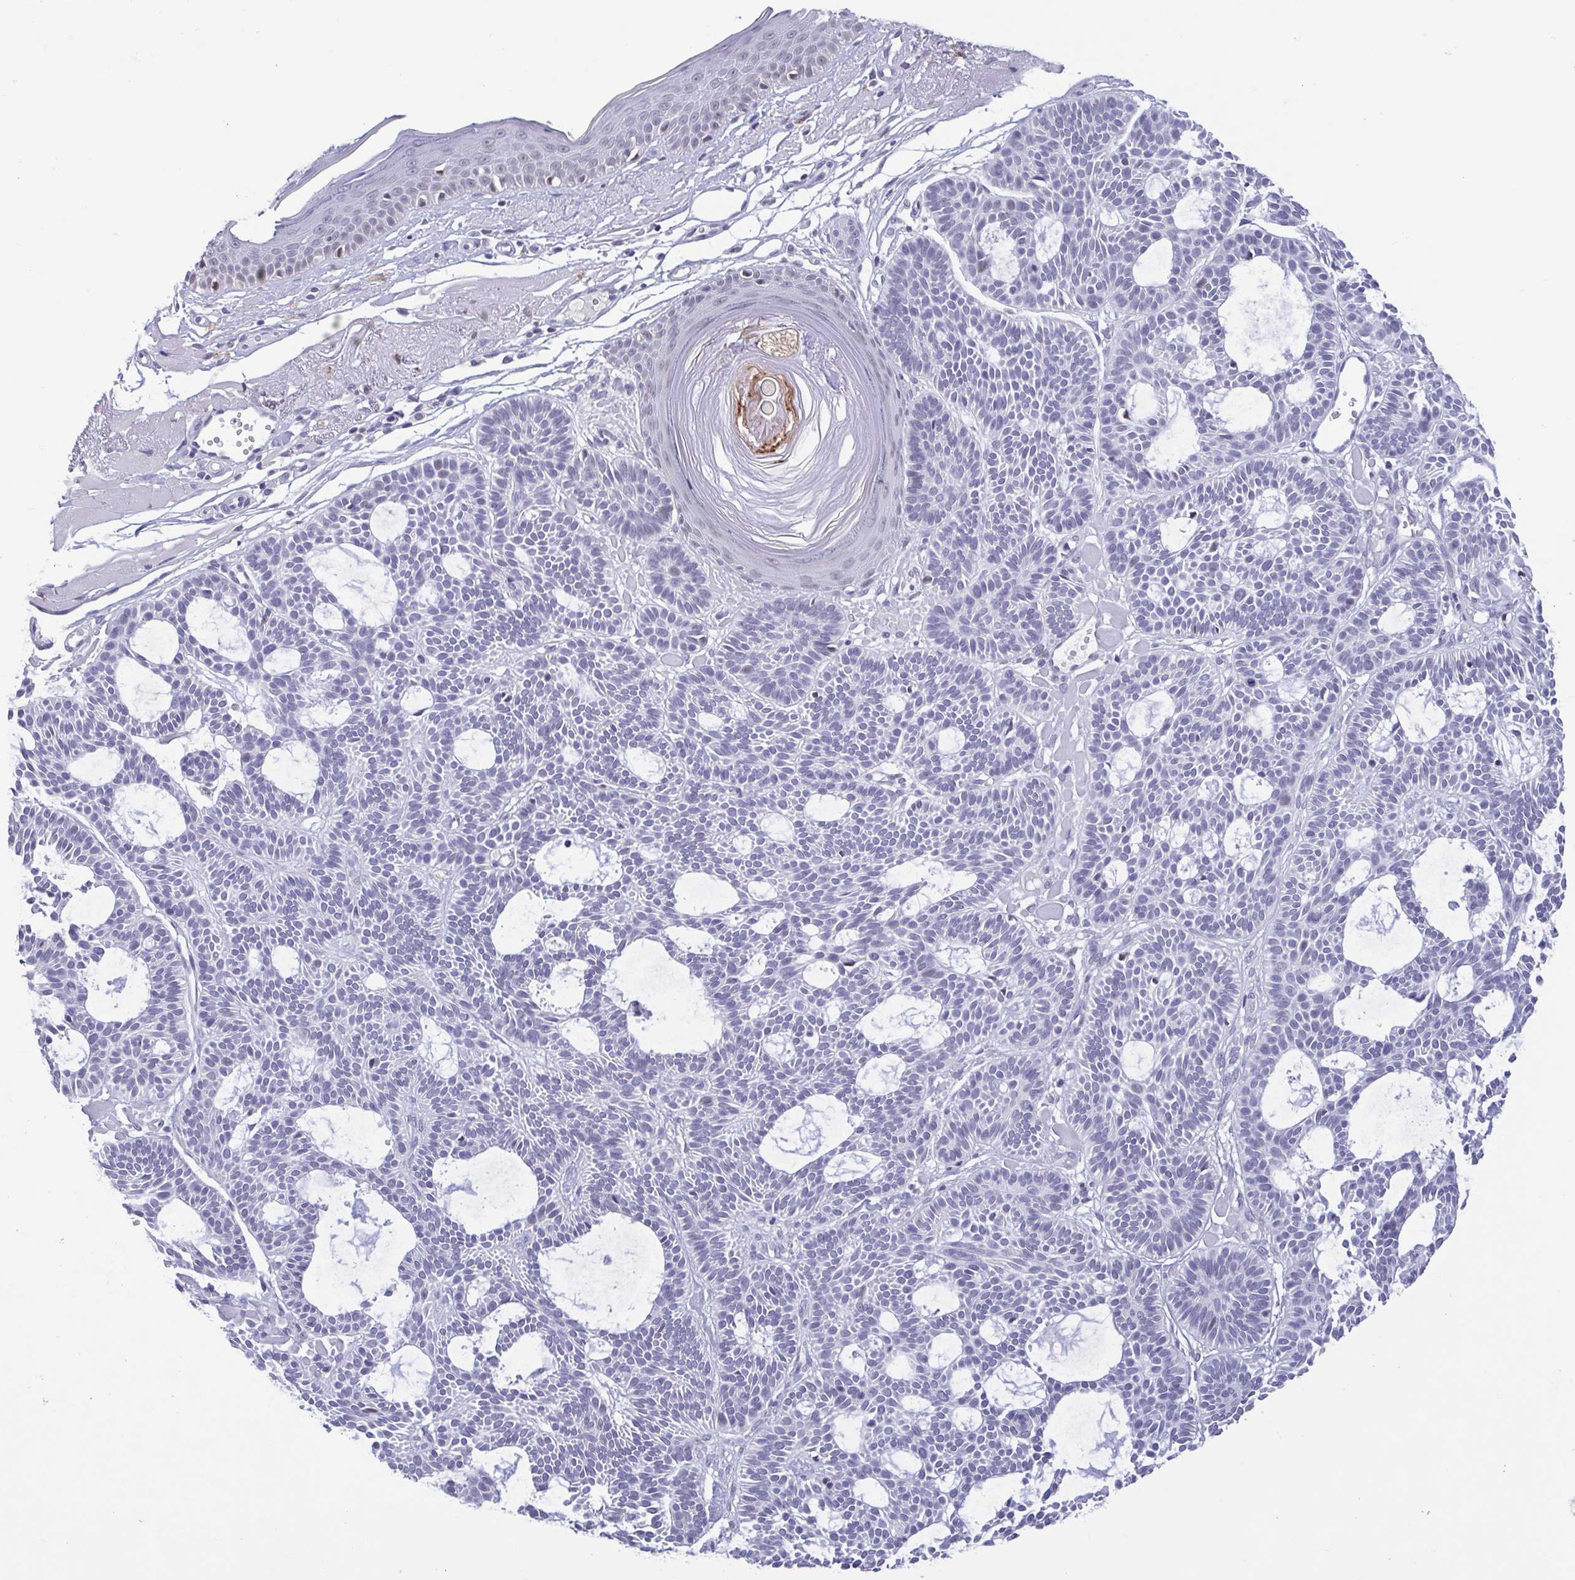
{"staining": {"intensity": "negative", "quantity": "none", "location": "none"}, "tissue": "skin cancer", "cell_type": "Tumor cells", "image_type": "cancer", "snomed": [{"axis": "morphology", "description": "Basal cell carcinoma"}, {"axis": "topography", "description": "Skin"}], "caption": "A photomicrograph of human basal cell carcinoma (skin) is negative for staining in tumor cells. (DAB (3,3'-diaminobenzidine) immunohistochemistry (IHC) with hematoxylin counter stain).", "gene": "PERM1", "patient": {"sex": "male", "age": 85}}